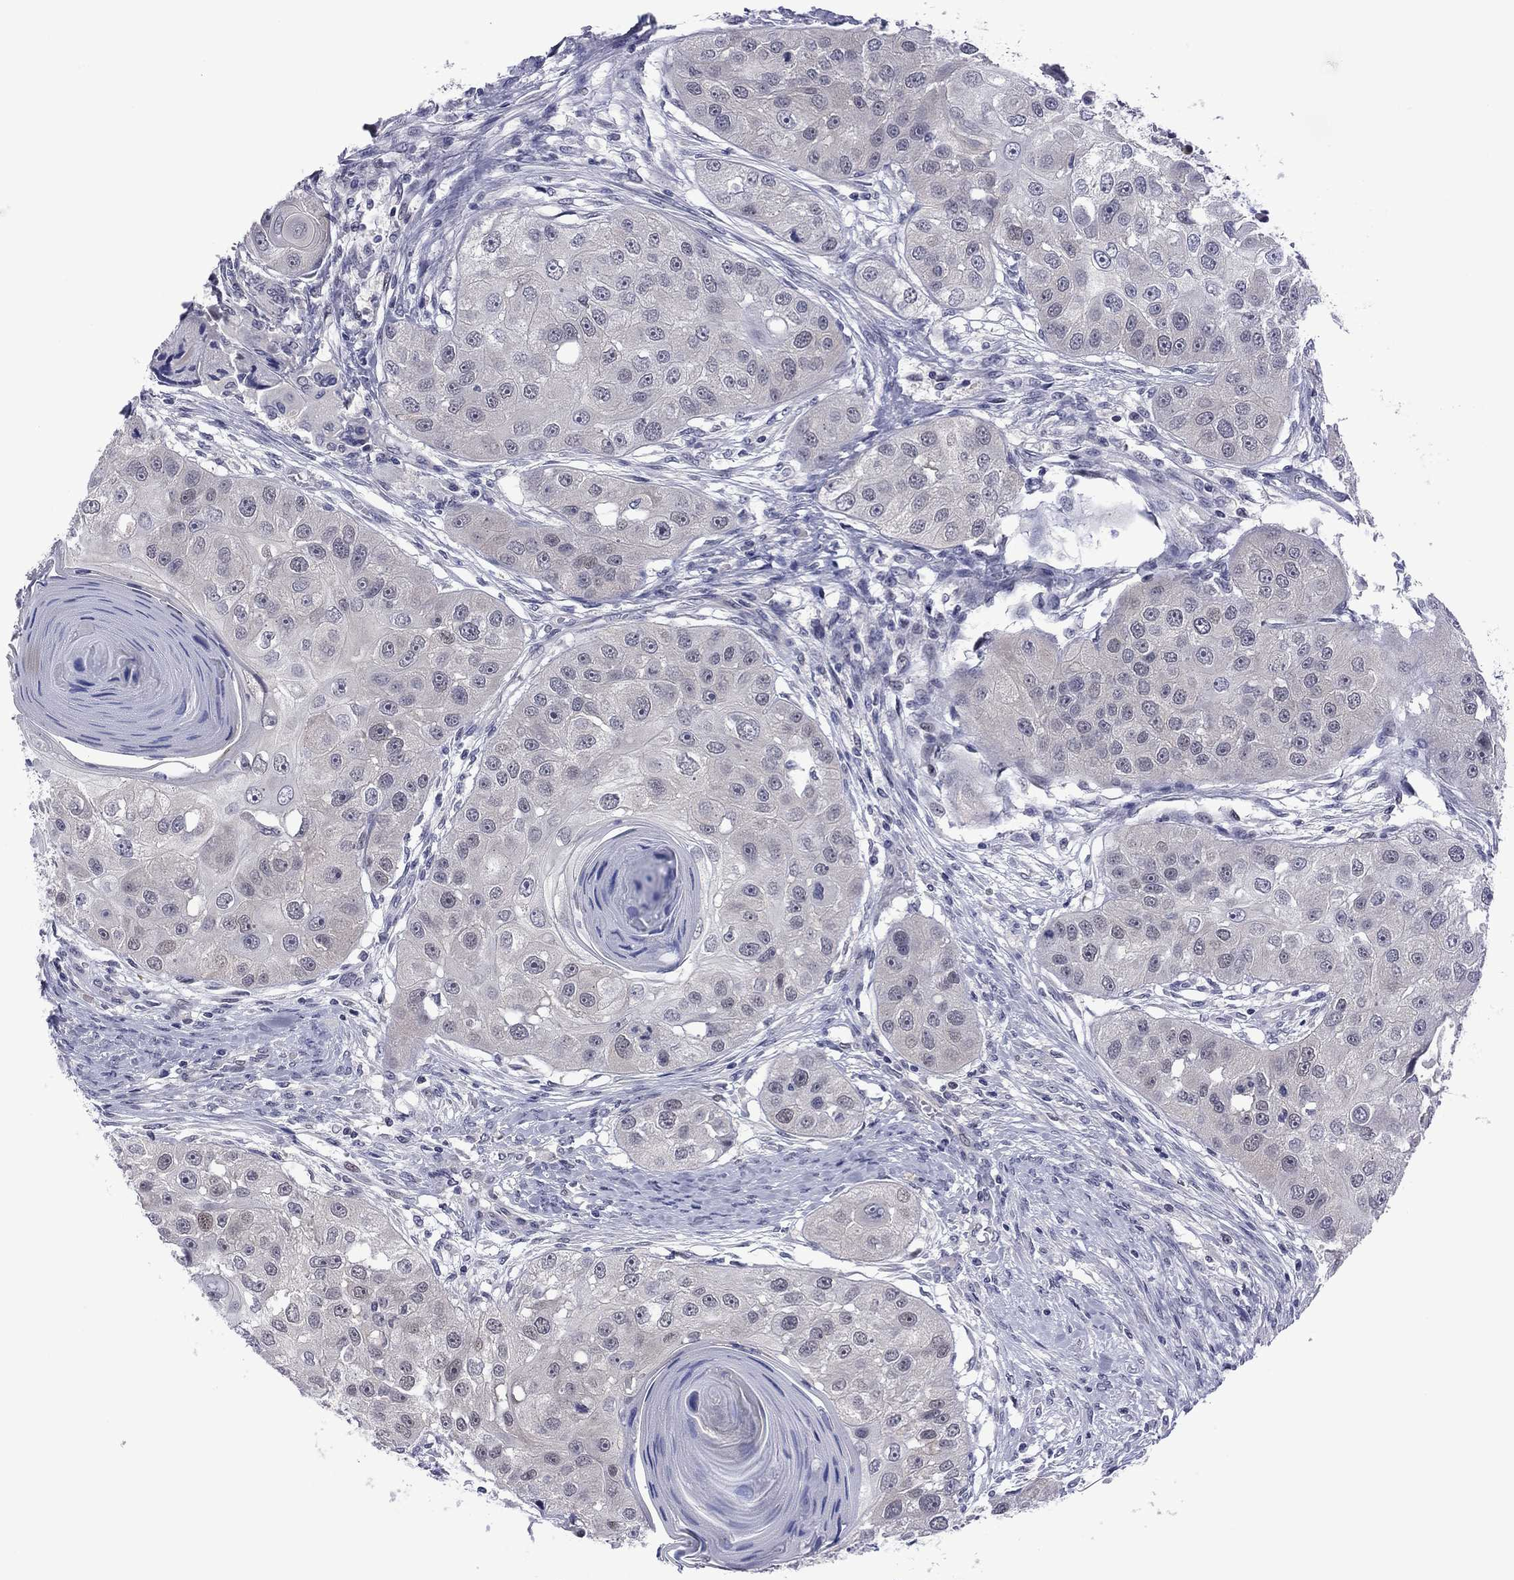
{"staining": {"intensity": "negative", "quantity": "none", "location": "none"}, "tissue": "head and neck cancer", "cell_type": "Tumor cells", "image_type": "cancer", "snomed": [{"axis": "morphology", "description": "Normal tissue, NOS"}, {"axis": "morphology", "description": "Squamous cell carcinoma, NOS"}, {"axis": "topography", "description": "Skeletal muscle"}, {"axis": "topography", "description": "Head-Neck"}], "caption": "This is an immunohistochemistry (IHC) micrograph of human squamous cell carcinoma (head and neck). There is no positivity in tumor cells.", "gene": "POU5F2", "patient": {"sex": "male", "age": 51}}